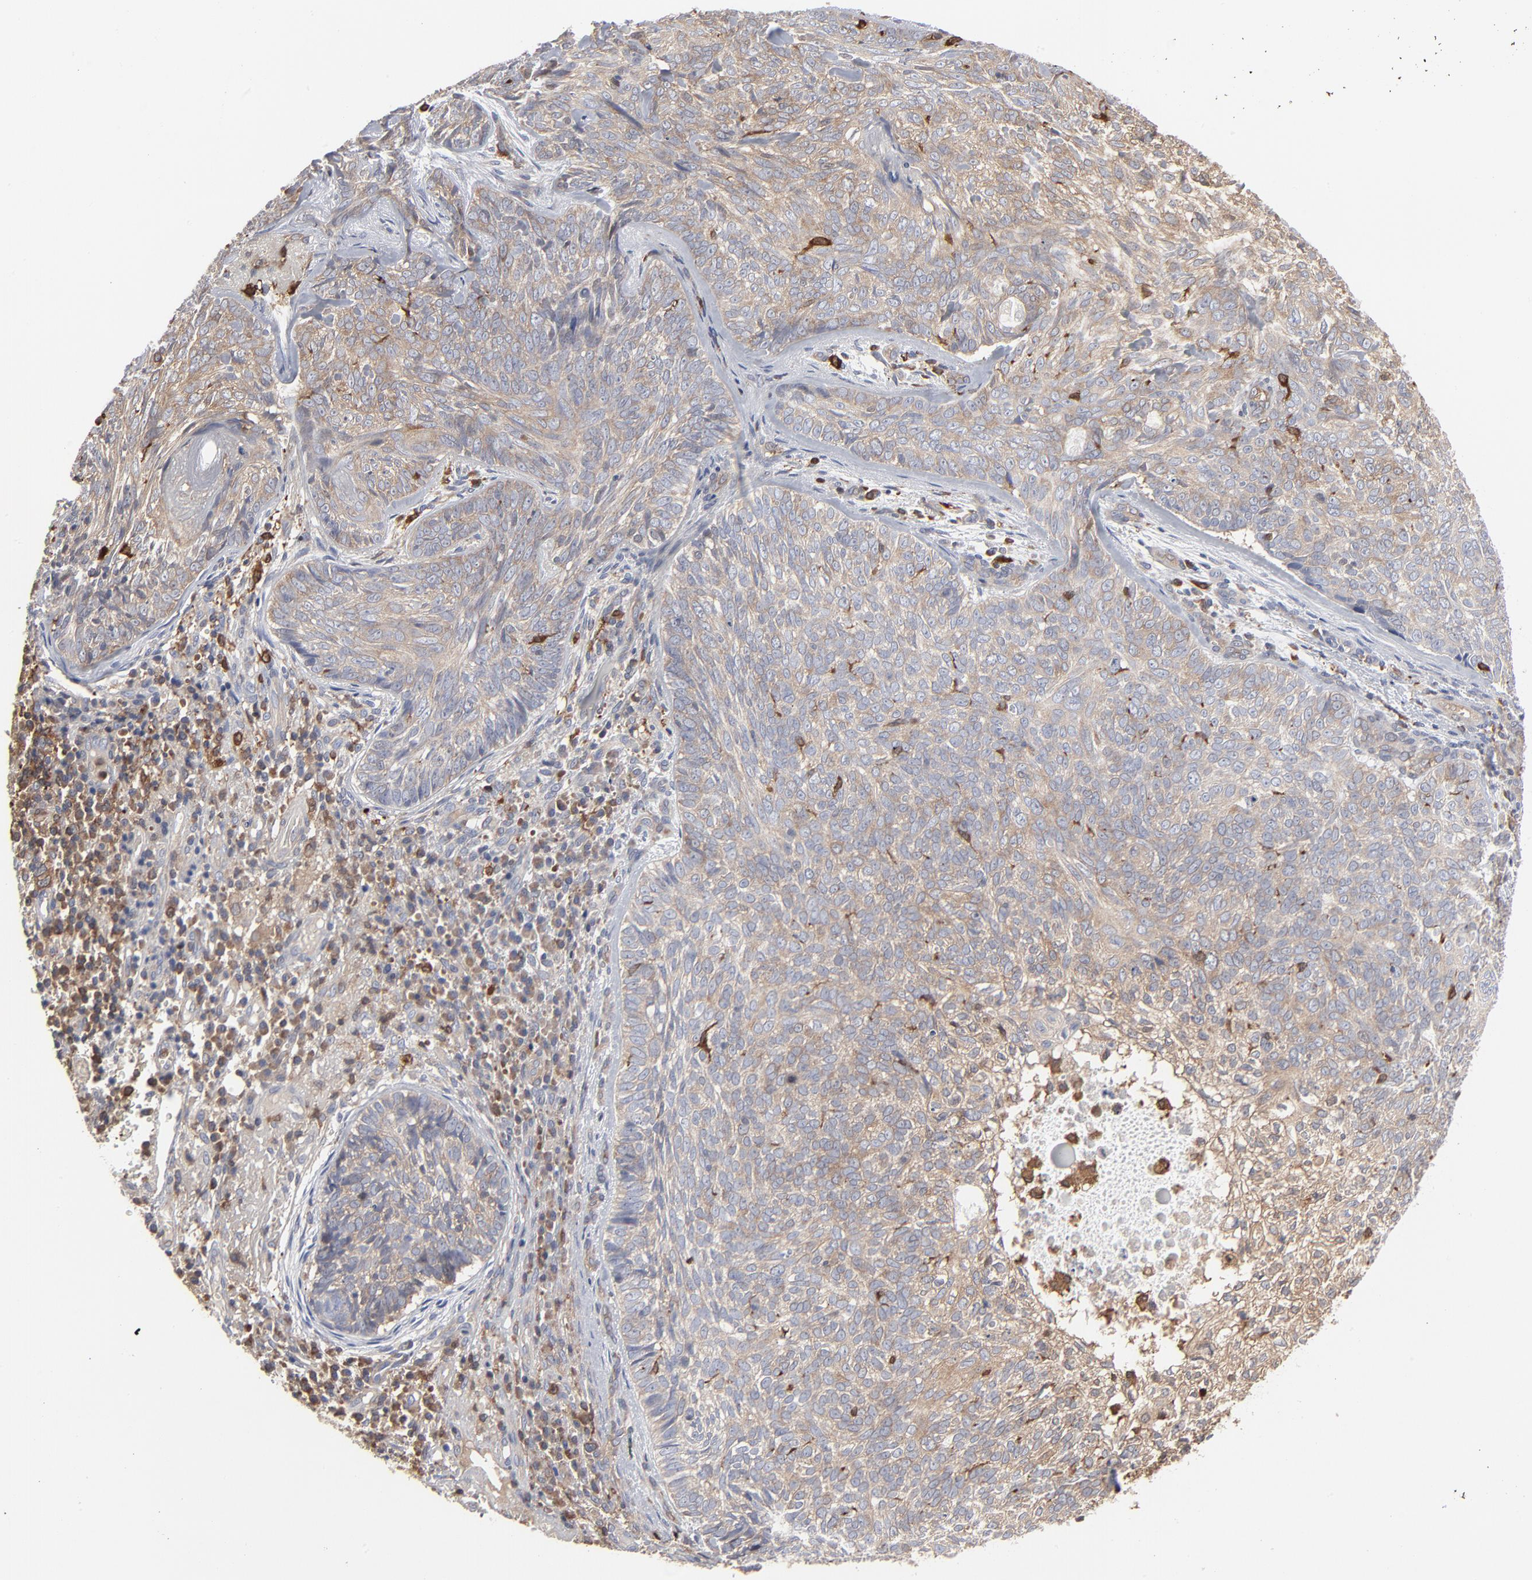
{"staining": {"intensity": "weak", "quantity": ">75%", "location": "cytoplasmic/membranous"}, "tissue": "skin cancer", "cell_type": "Tumor cells", "image_type": "cancer", "snomed": [{"axis": "morphology", "description": "Basal cell carcinoma"}, {"axis": "topography", "description": "Skin"}], "caption": "Skin cancer (basal cell carcinoma) stained with a brown dye reveals weak cytoplasmic/membranous positive staining in approximately >75% of tumor cells.", "gene": "MAP2K1", "patient": {"sex": "male", "age": 72}}